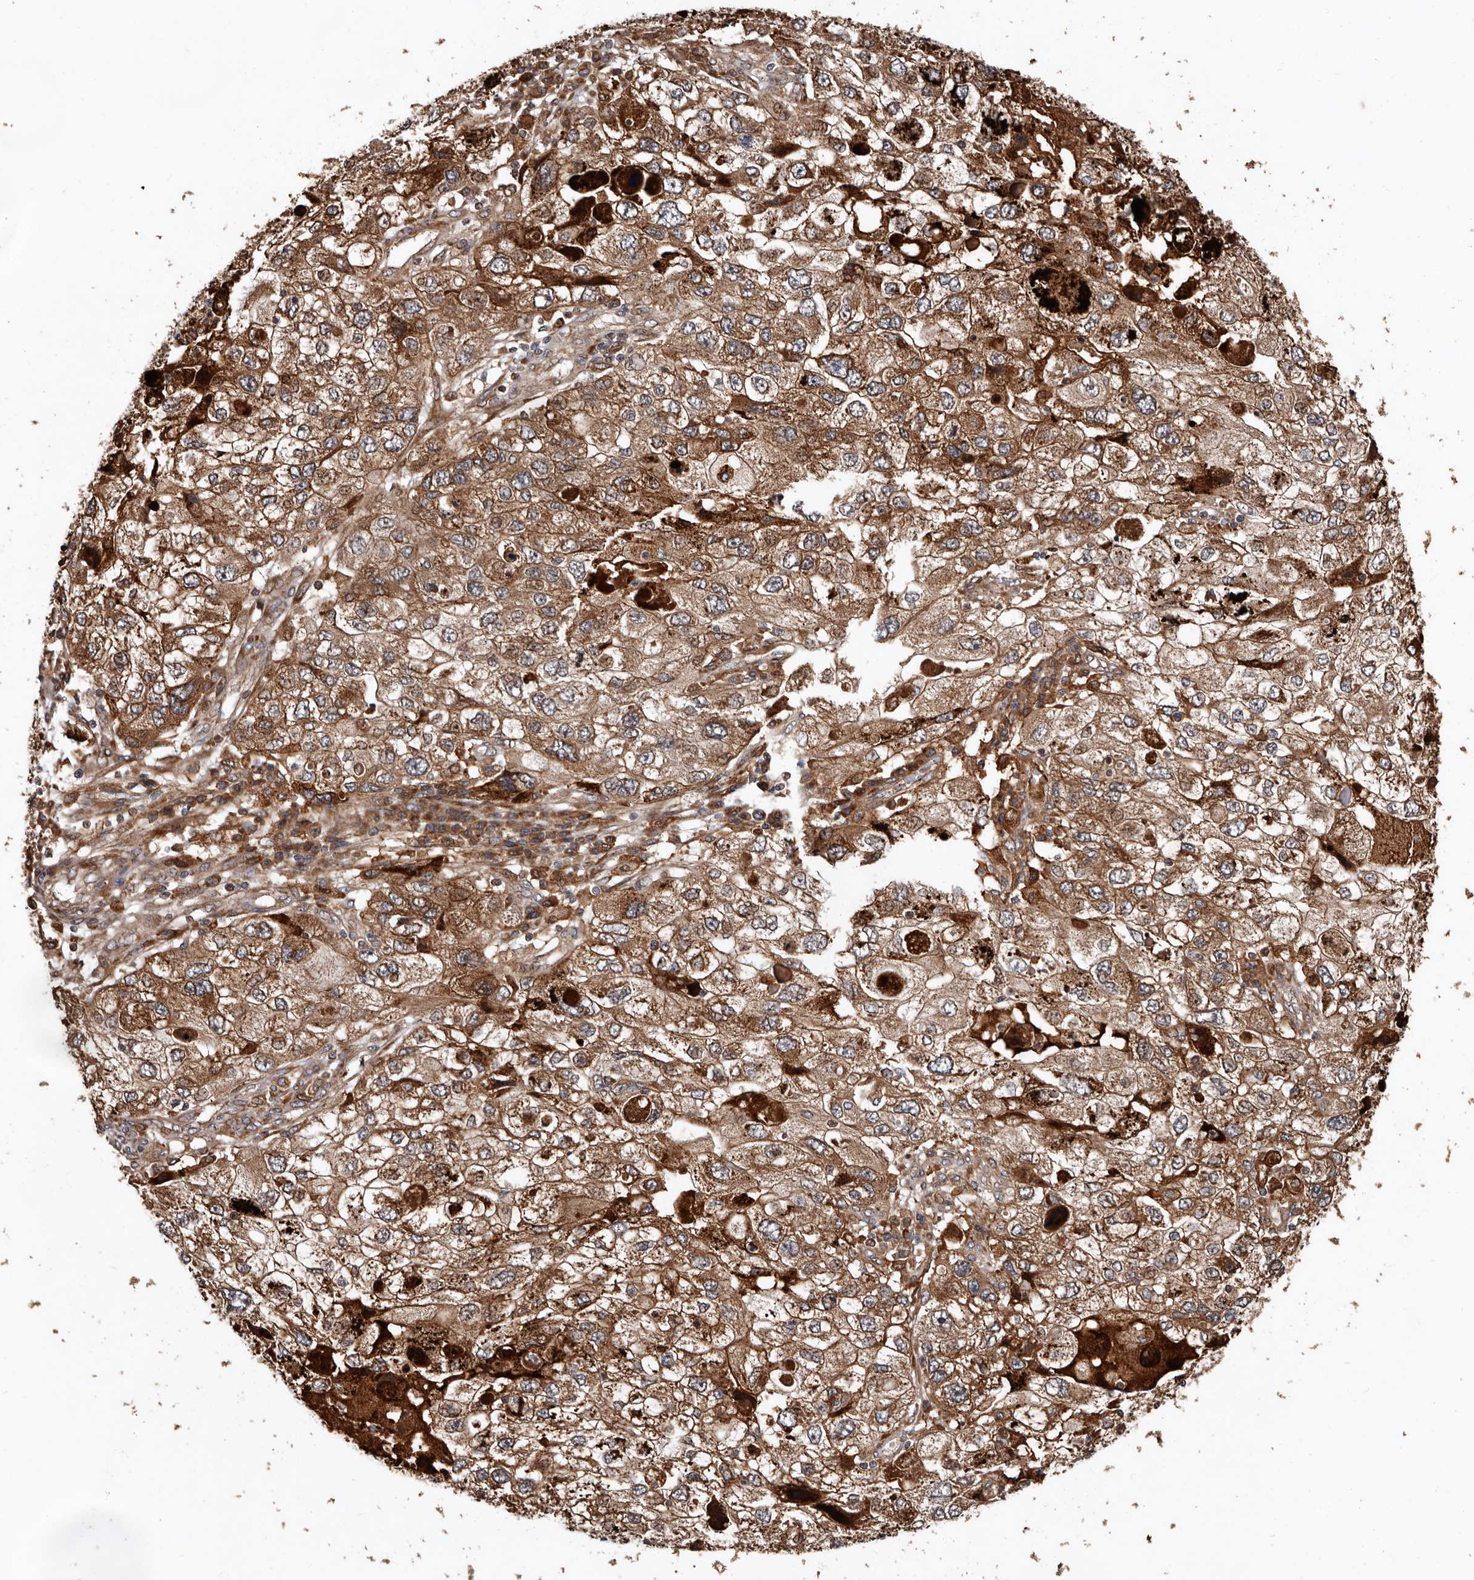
{"staining": {"intensity": "moderate", "quantity": ">75%", "location": "cytoplasmic/membranous"}, "tissue": "endometrial cancer", "cell_type": "Tumor cells", "image_type": "cancer", "snomed": [{"axis": "morphology", "description": "Adenocarcinoma, NOS"}, {"axis": "topography", "description": "Endometrium"}], "caption": "Immunohistochemical staining of endometrial cancer demonstrates moderate cytoplasmic/membranous protein expression in approximately >75% of tumor cells. Using DAB (3,3'-diaminobenzidine) (brown) and hematoxylin (blue) stains, captured at high magnification using brightfield microscopy.", "gene": "WEE2", "patient": {"sex": "female", "age": 49}}